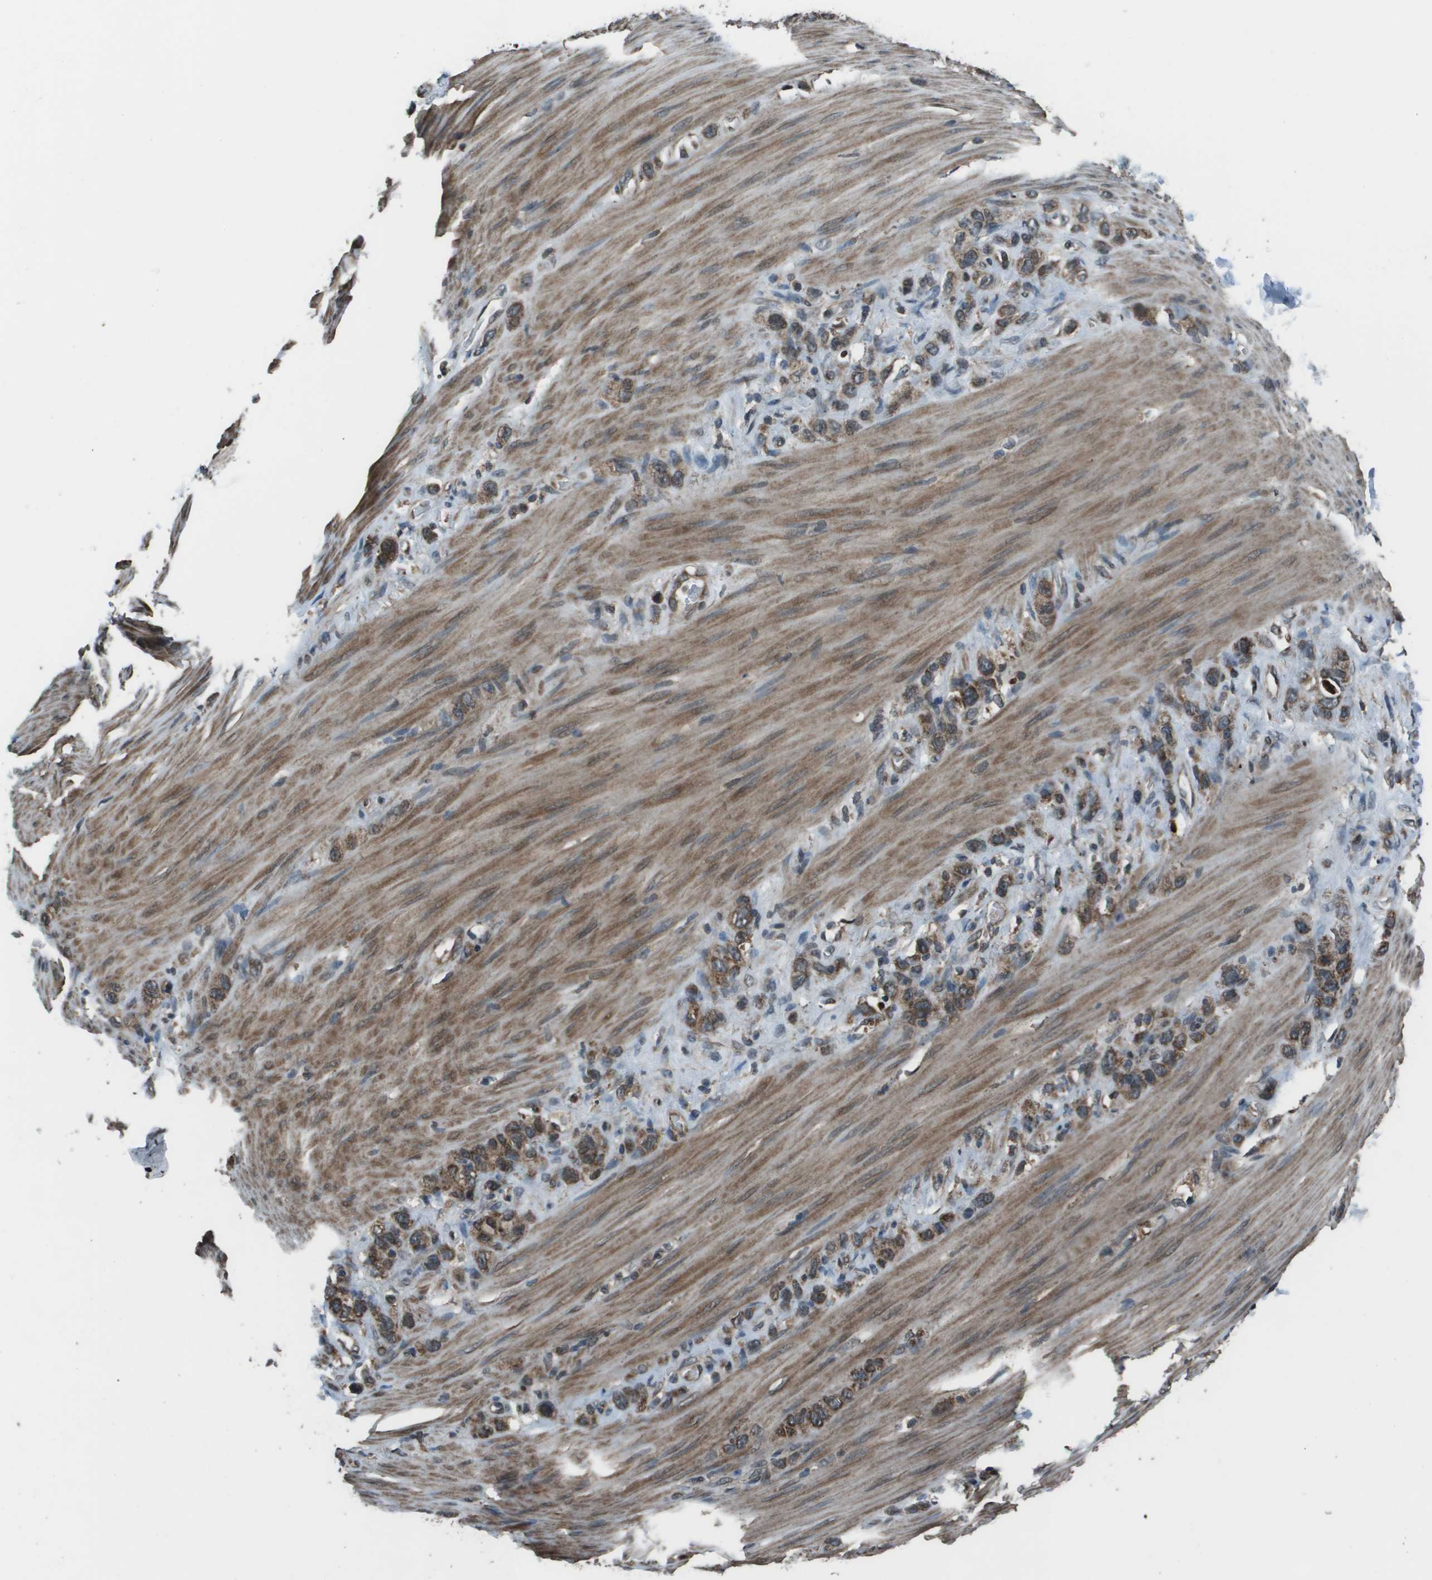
{"staining": {"intensity": "moderate", "quantity": ">75%", "location": "cytoplasmic/membranous"}, "tissue": "stomach cancer", "cell_type": "Tumor cells", "image_type": "cancer", "snomed": [{"axis": "morphology", "description": "Adenocarcinoma, NOS"}, {"axis": "morphology", "description": "Adenocarcinoma, High grade"}, {"axis": "topography", "description": "Stomach, upper"}, {"axis": "topography", "description": "Stomach, lower"}], "caption": "Protein staining shows moderate cytoplasmic/membranous positivity in about >75% of tumor cells in stomach adenocarcinoma.", "gene": "PPFIA1", "patient": {"sex": "female", "age": 65}}